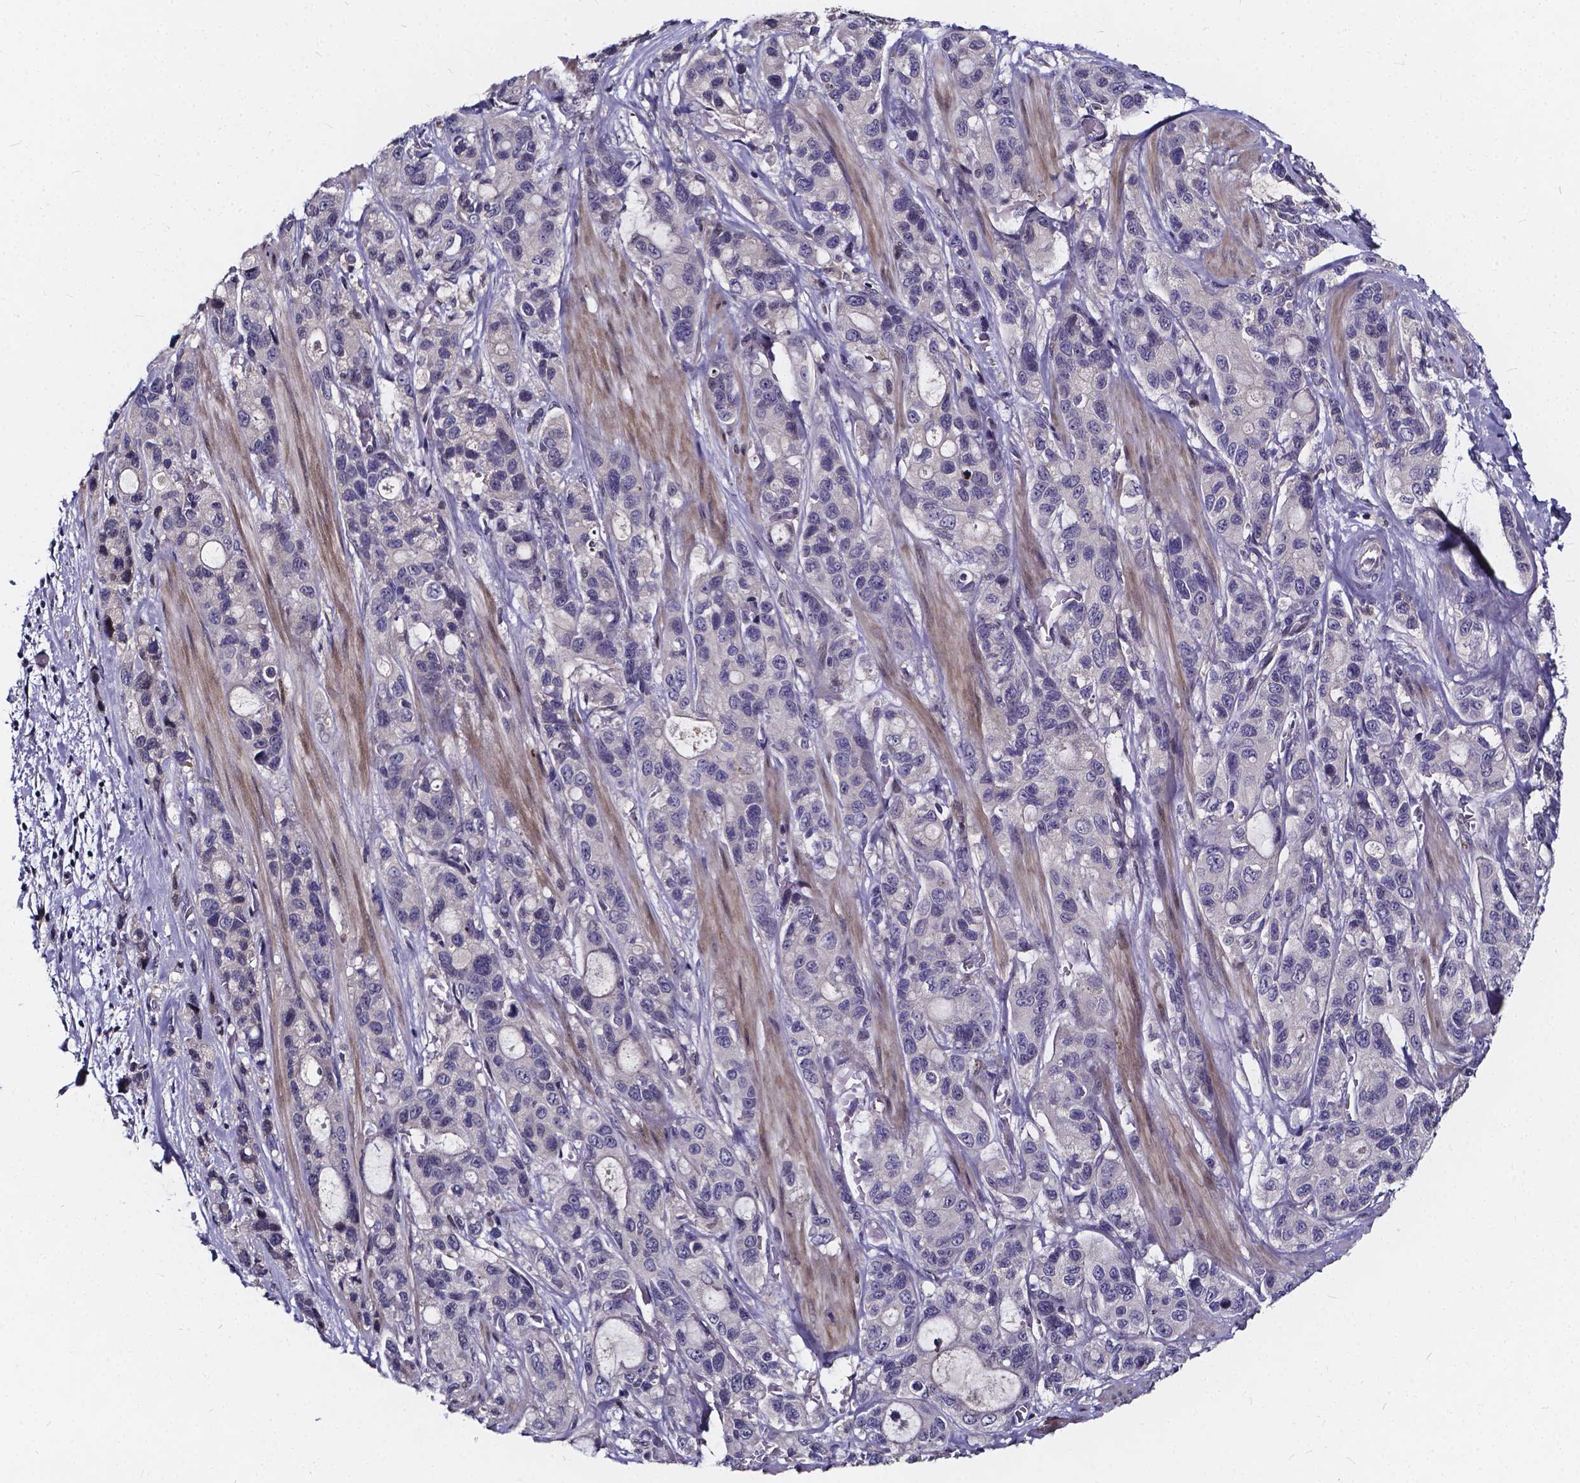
{"staining": {"intensity": "negative", "quantity": "none", "location": "none"}, "tissue": "stomach cancer", "cell_type": "Tumor cells", "image_type": "cancer", "snomed": [{"axis": "morphology", "description": "Adenocarcinoma, NOS"}, {"axis": "topography", "description": "Stomach"}], "caption": "The micrograph shows no significant staining in tumor cells of stomach cancer (adenocarcinoma).", "gene": "SOWAHA", "patient": {"sex": "male", "age": 63}}